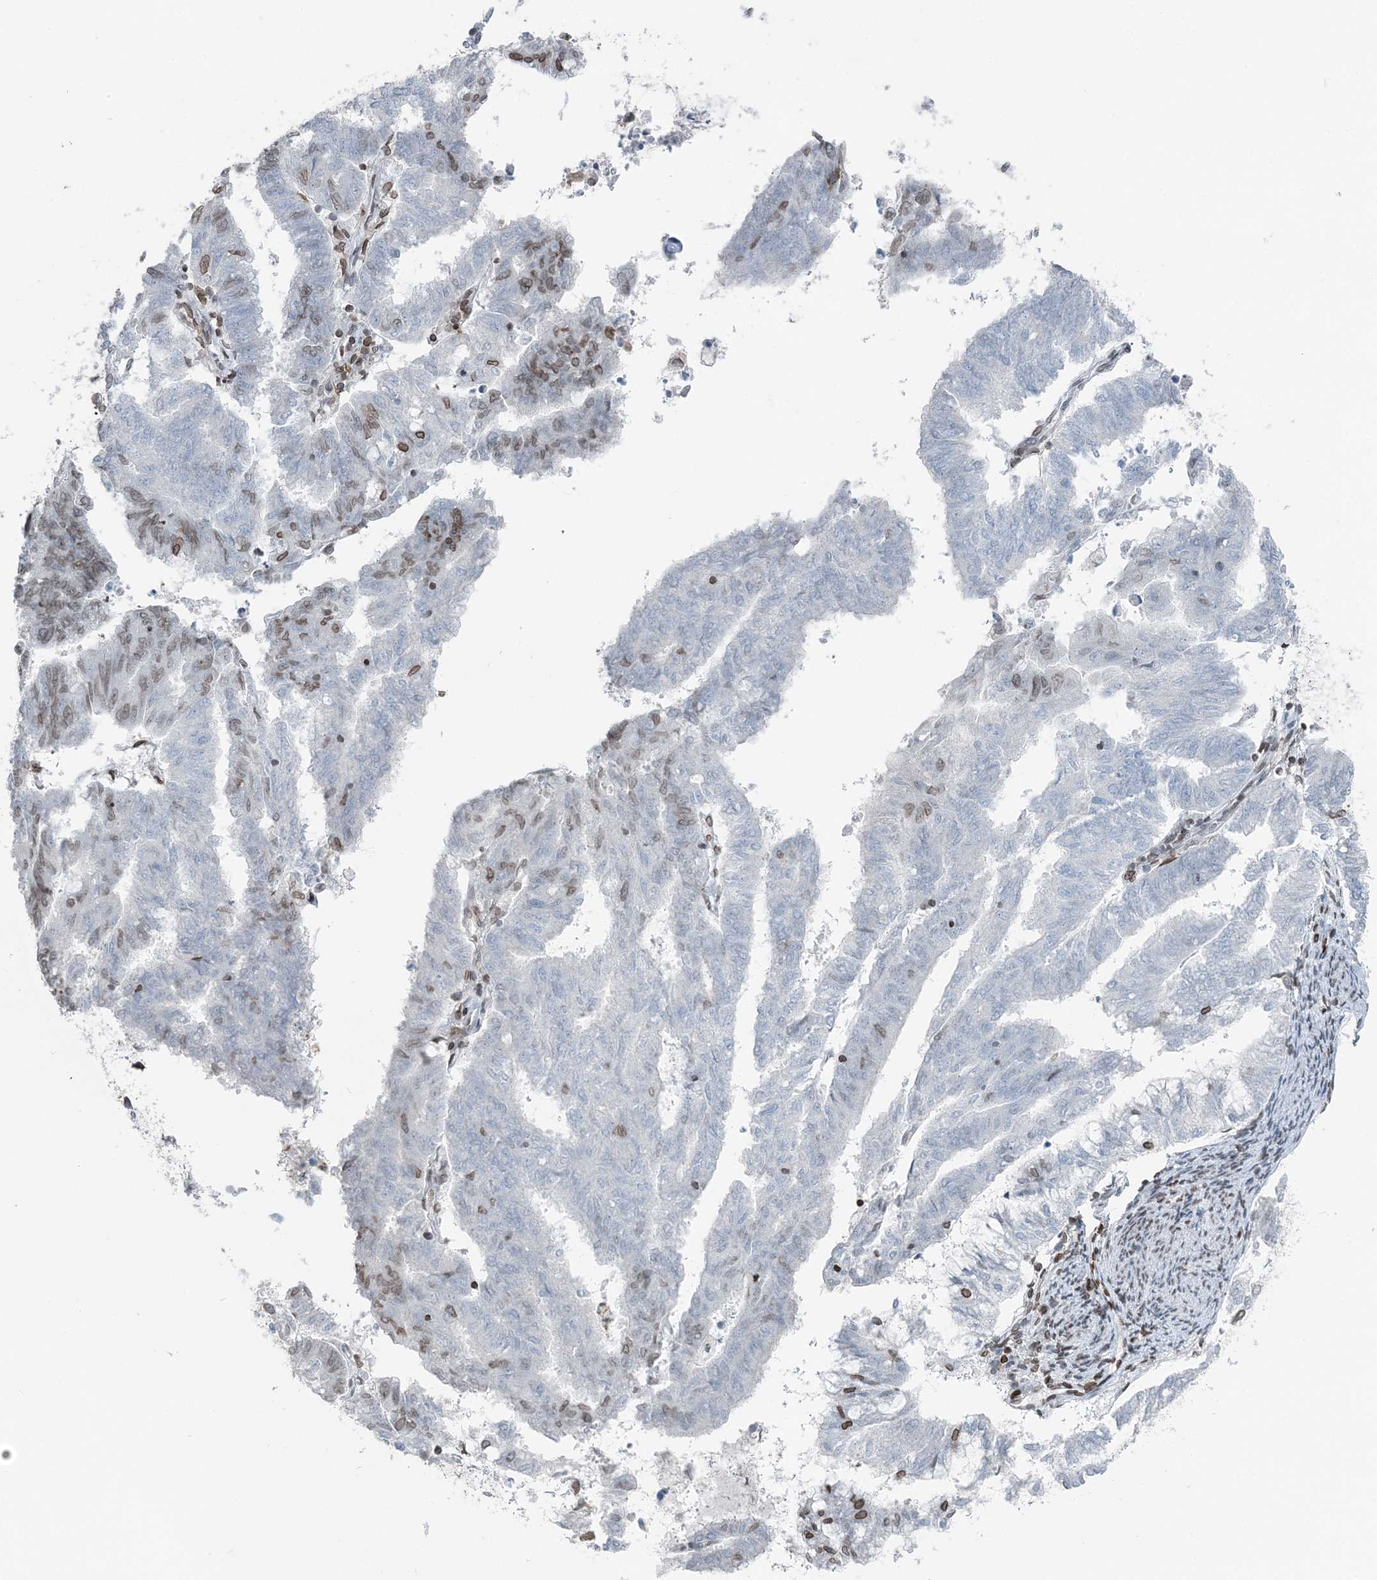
{"staining": {"intensity": "moderate", "quantity": "<25%", "location": "cytoplasmic/membranous,nuclear"}, "tissue": "endometrial cancer", "cell_type": "Tumor cells", "image_type": "cancer", "snomed": [{"axis": "morphology", "description": "Adenocarcinoma, NOS"}, {"axis": "topography", "description": "Endometrium"}], "caption": "Immunohistochemistry micrograph of human endometrial adenocarcinoma stained for a protein (brown), which displays low levels of moderate cytoplasmic/membranous and nuclear positivity in approximately <25% of tumor cells.", "gene": "GJD4", "patient": {"sex": "female", "age": 79}}